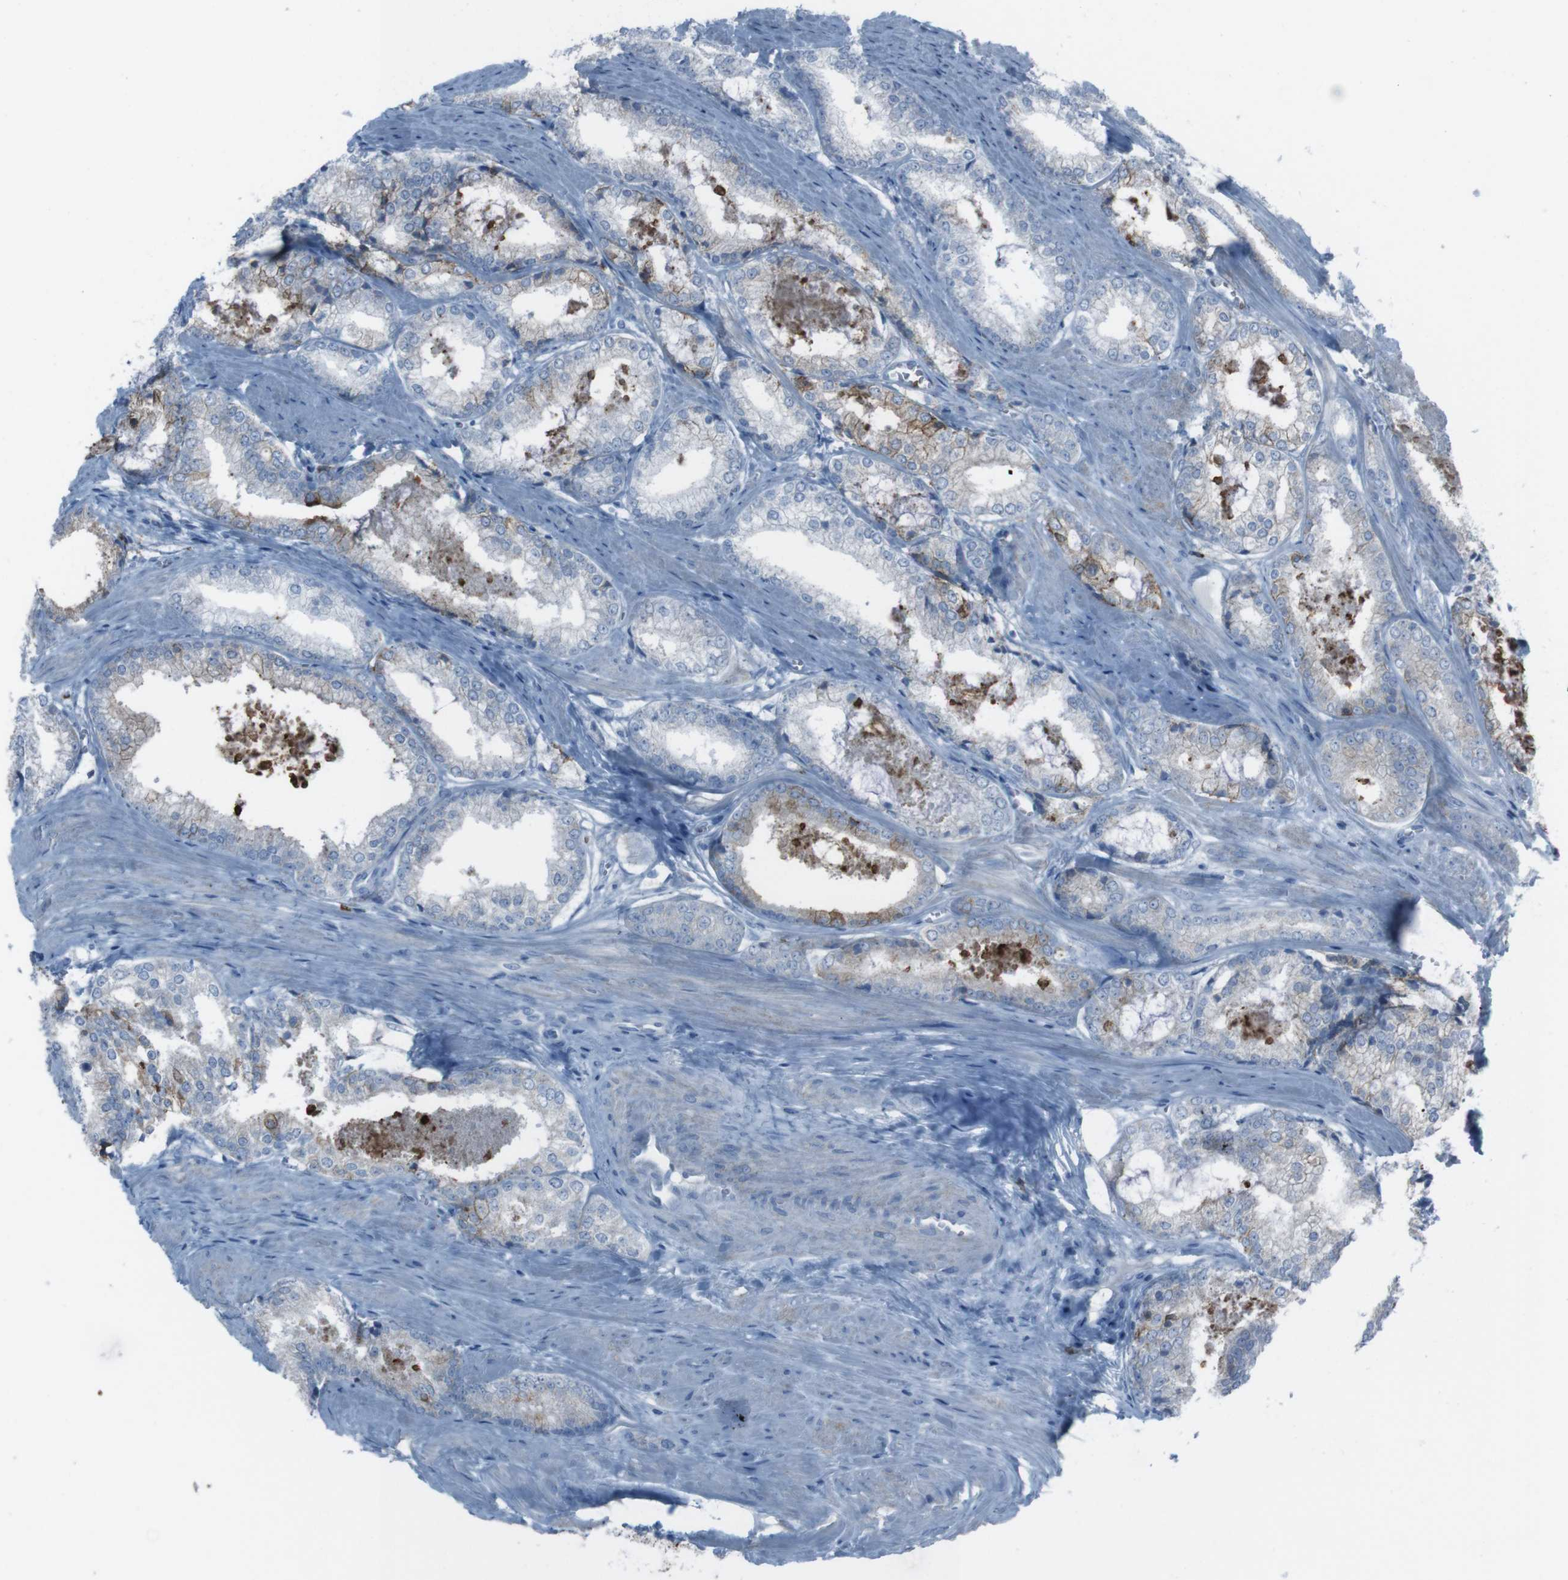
{"staining": {"intensity": "moderate", "quantity": "<25%", "location": "cytoplasmic/membranous"}, "tissue": "prostate cancer", "cell_type": "Tumor cells", "image_type": "cancer", "snomed": [{"axis": "morphology", "description": "Adenocarcinoma, Low grade"}, {"axis": "topography", "description": "Prostate"}], "caption": "Immunohistochemistry (IHC) (DAB) staining of adenocarcinoma (low-grade) (prostate) displays moderate cytoplasmic/membranous protein positivity in approximately <25% of tumor cells.", "gene": "ST6GAL1", "patient": {"sex": "male", "age": 64}}